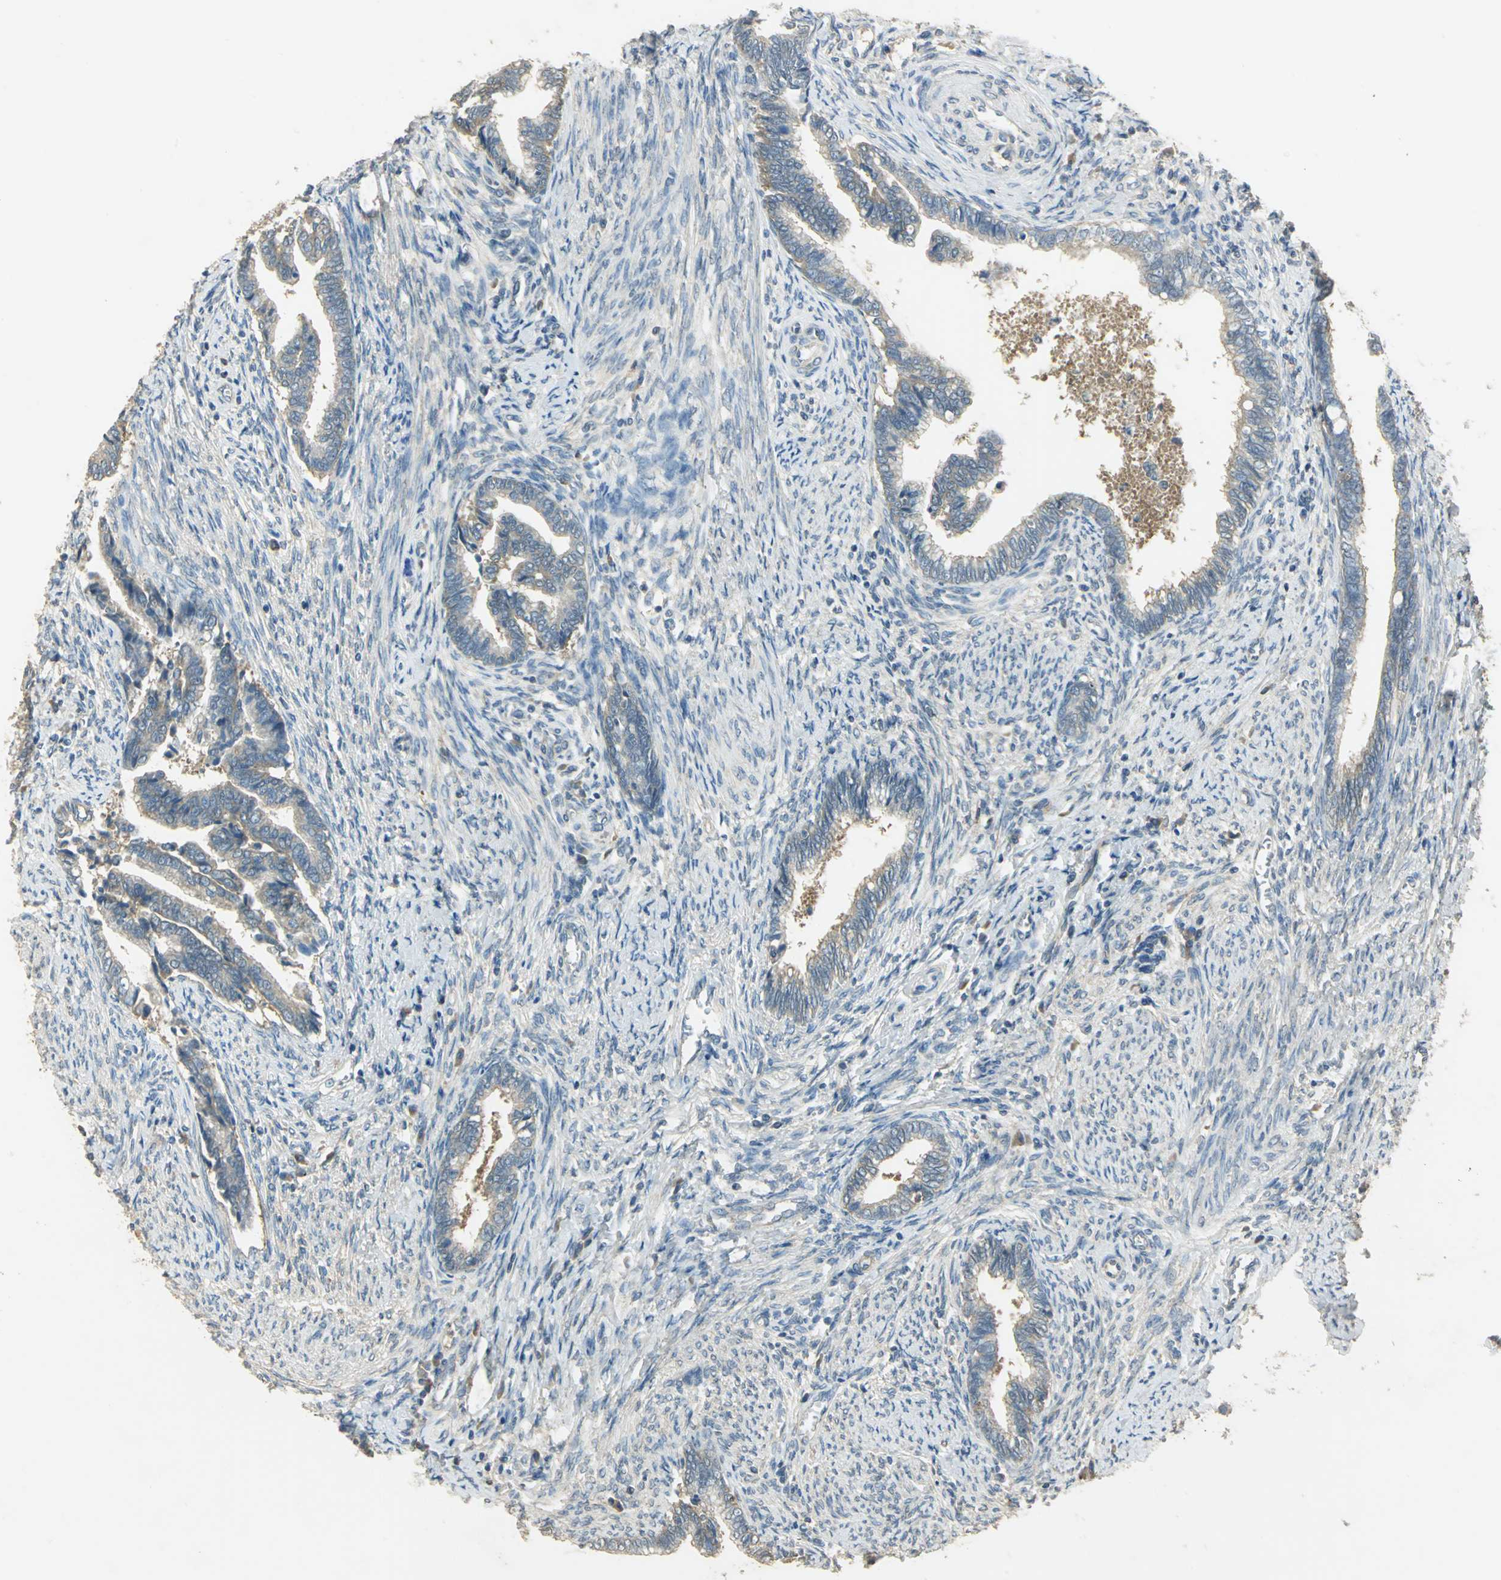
{"staining": {"intensity": "moderate", "quantity": "25%-75%", "location": "cytoplasmic/membranous"}, "tissue": "cervical cancer", "cell_type": "Tumor cells", "image_type": "cancer", "snomed": [{"axis": "morphology", "description": "Adenocarcinoma, NOS"}, {"axis": "topography", "description": "Cervix"}], "caption": "Approximately 25%-75% of tumor cells in cervical cancer reveal moderate cytoplasmic/membranous protein staining as visualized by brown immunohistochemical staining.", "gene": "SHC2", "patient": {"sex": "female", "age": 44}}